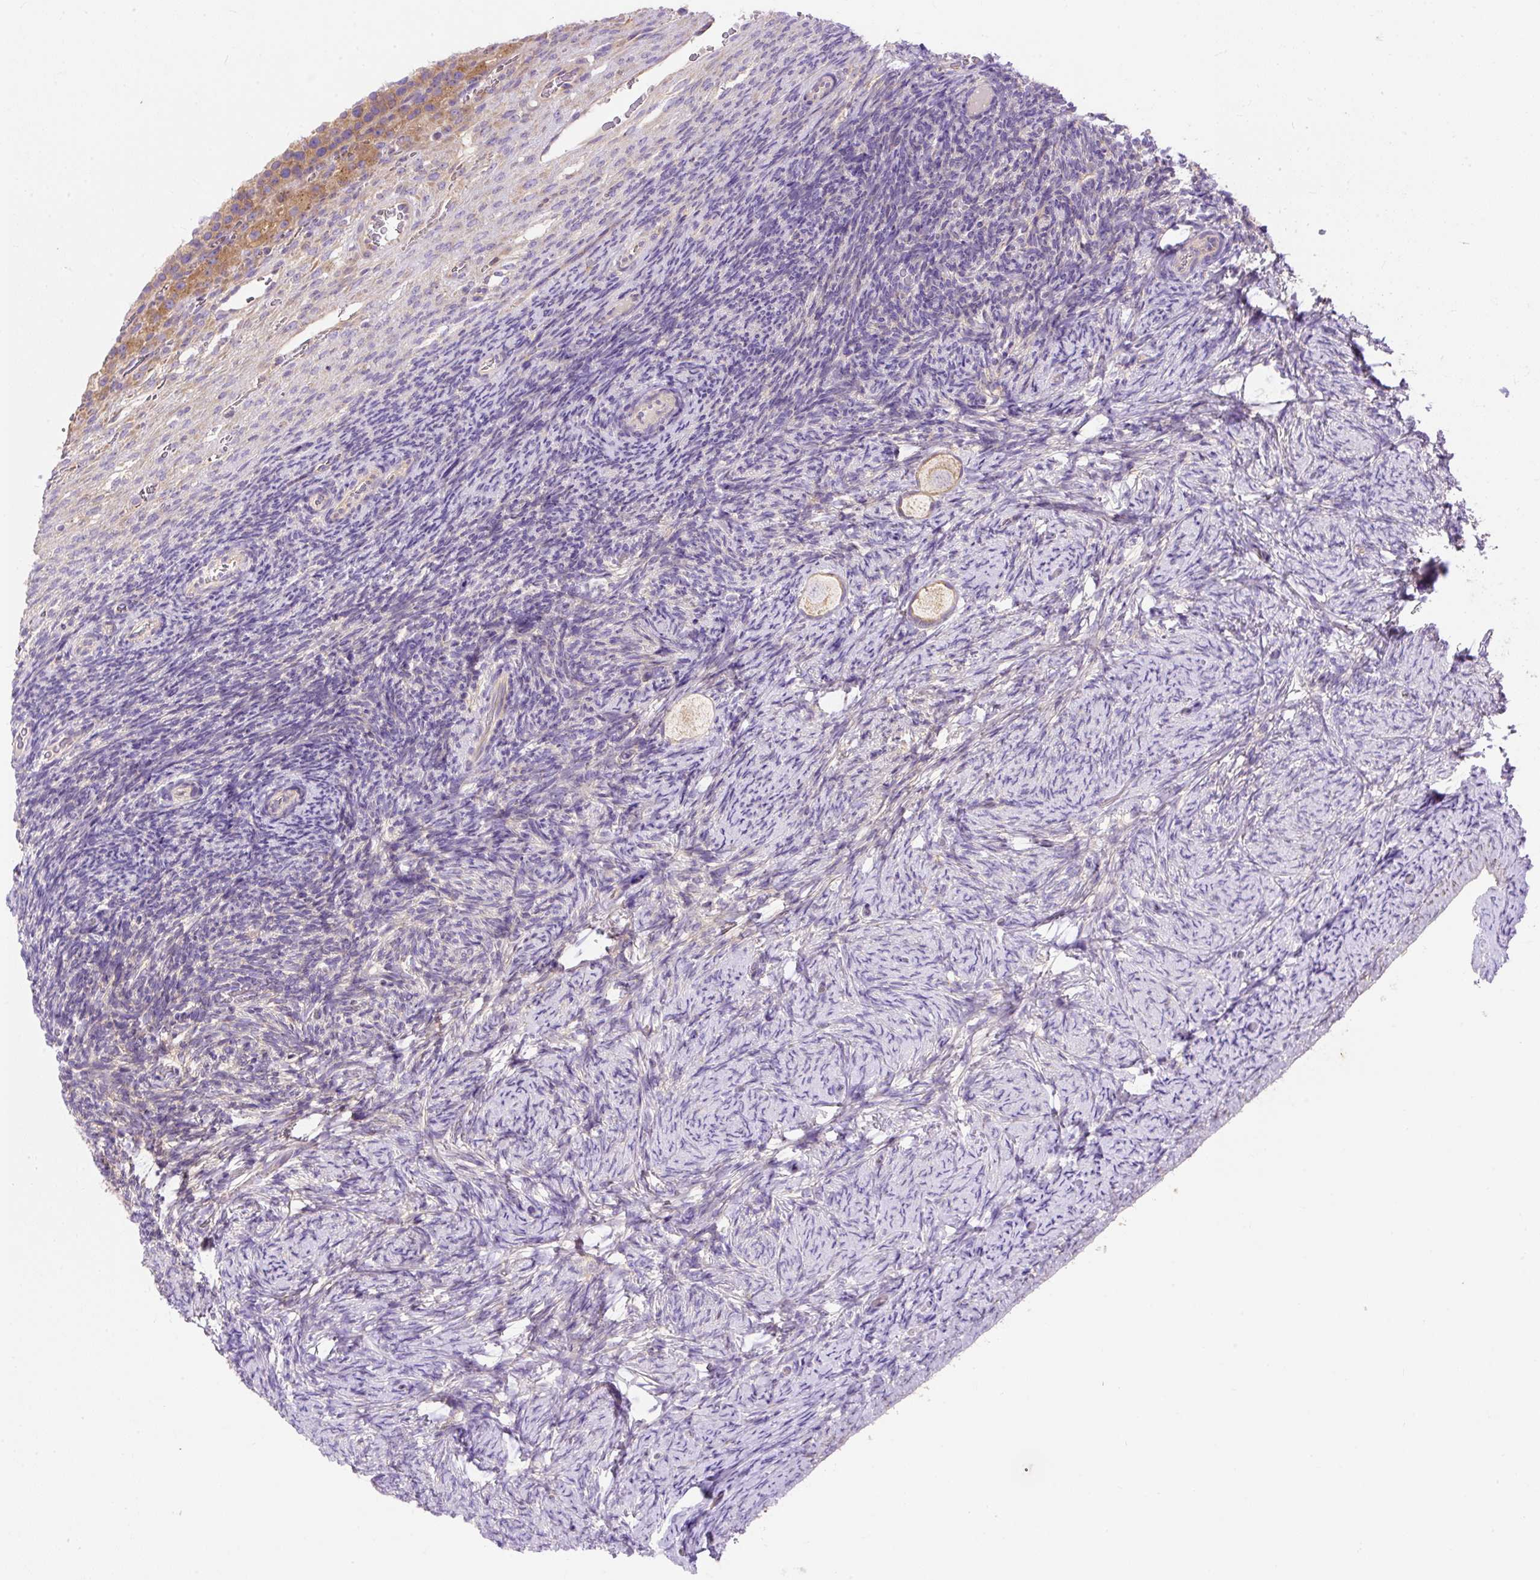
{"staining": {"intensity": "weak", "quantity": "25%-75%", "location": "cytoplasmic/membranous"}, "tissue": "ovary", "cell_type": "Follicle cells", "image_type": "normal", "snomed": [{"axis": "morphology", "description": "Normal tissue, NOS"}, {"axis": "topography", "description": "Ovary"}], "caption": "Normal ovary shows weak cytoplasmic/membranous expression in about 25%-75% of follicle cells, visualized by immunohistochemistry. The protein is stained brown, and the nuclei are stained in blue (DAB (3,3'-diaminobenzidine) IHC with brightfield microscopy, high magnification).", "gene": "OR4K15", "patient": {"sex": "female", "age": 34}}